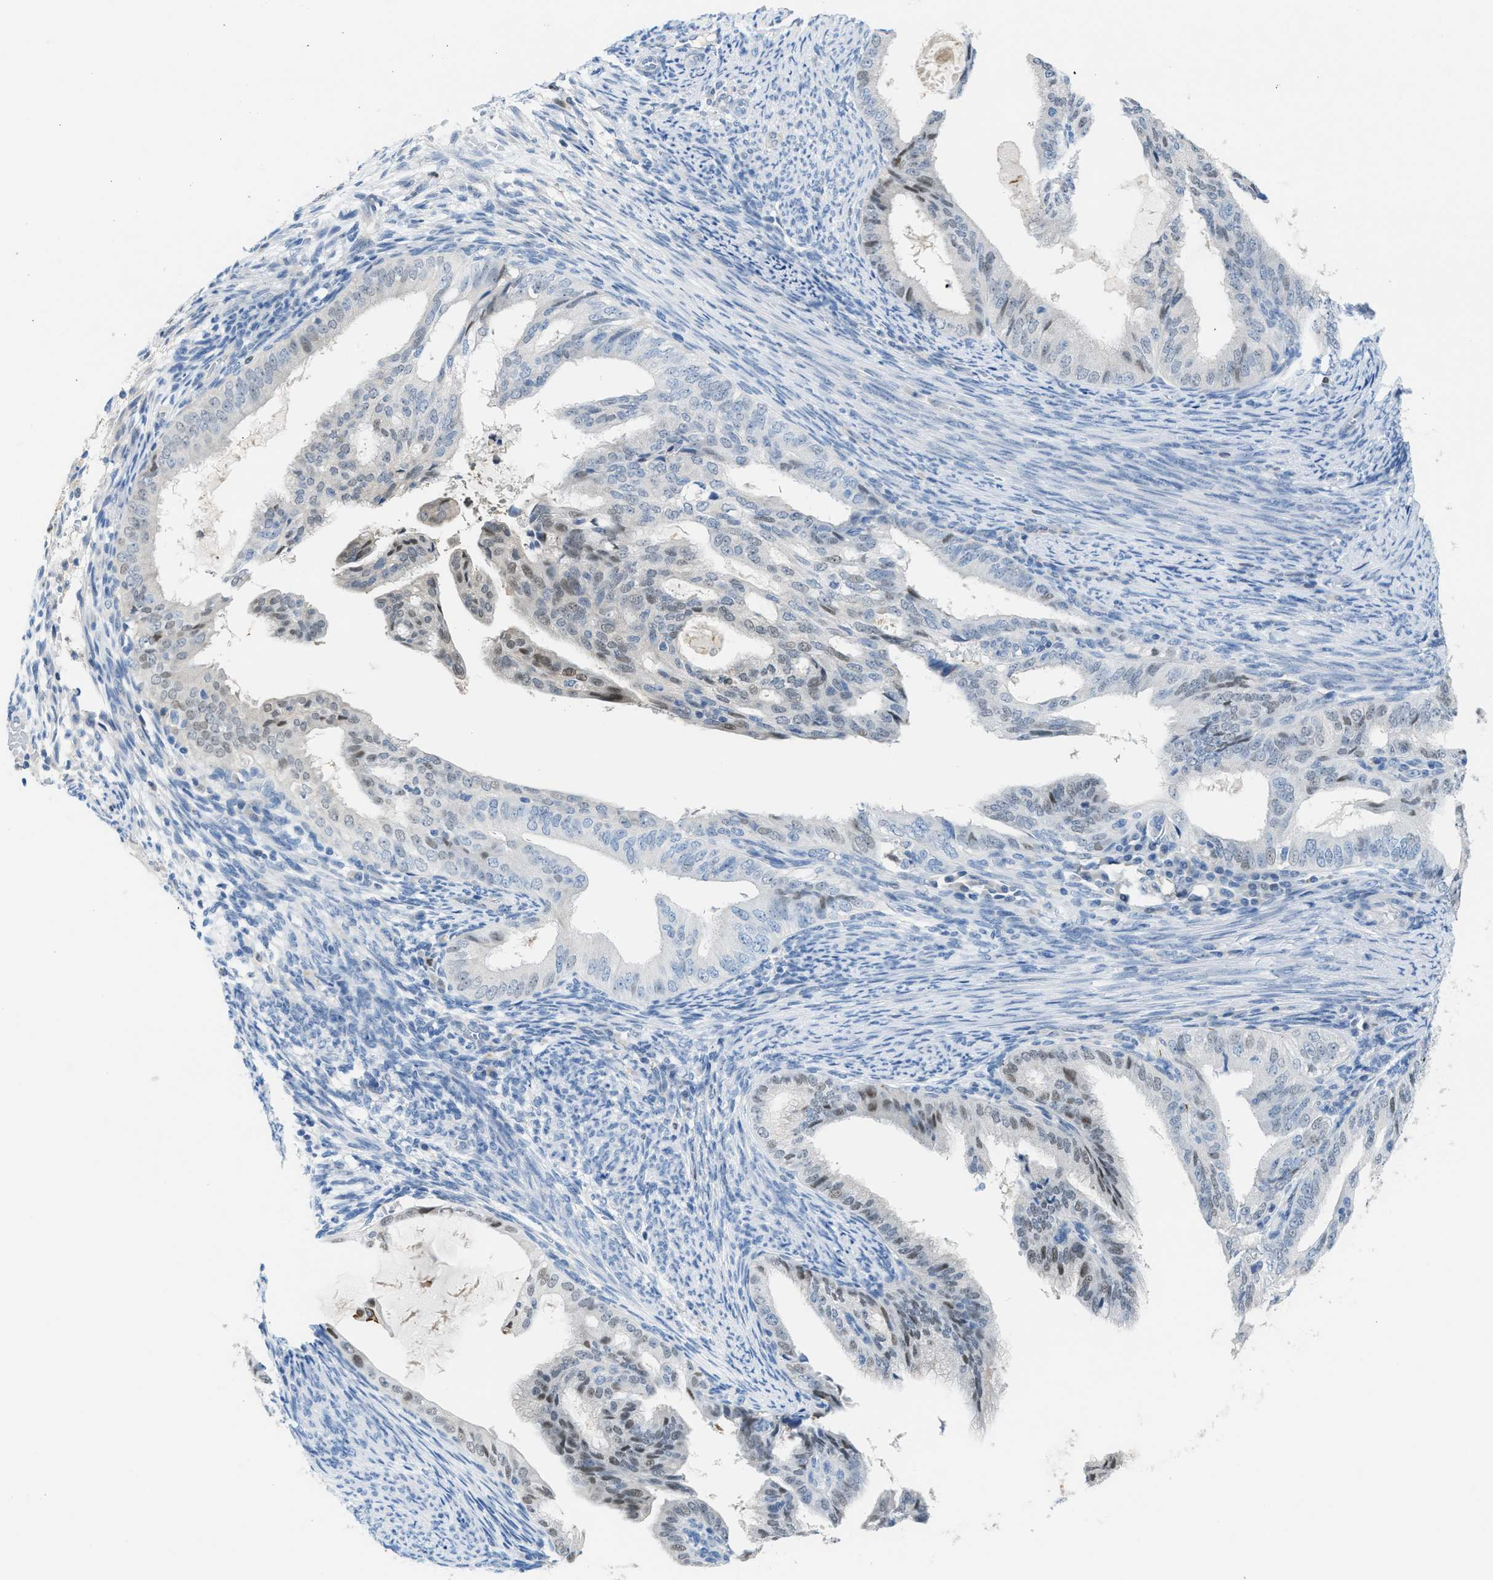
{"staining": {"intensity": "weak", "quantity": "25%-75%", "location": "nuclear"}, "tissue": "endometrial cancer", "cell_type": "Tumor cells", "image_type": "cancer", "snomed": [{"axis": "morphology", "description": "Adenocarcinoma, NOS"}, {"axis": "topography", "description": "Endometrium"}], "caption": "This micrograph exhibits endometrial cancer stained with immunohistochemistry (IHC) to label a protein in brown. The nuclear of tumor cells show weak positivity for the protein. Nuclei are counter-stained blue.", "gene": "PPM1D", "patient": {"sex": "female", "age": 58}}